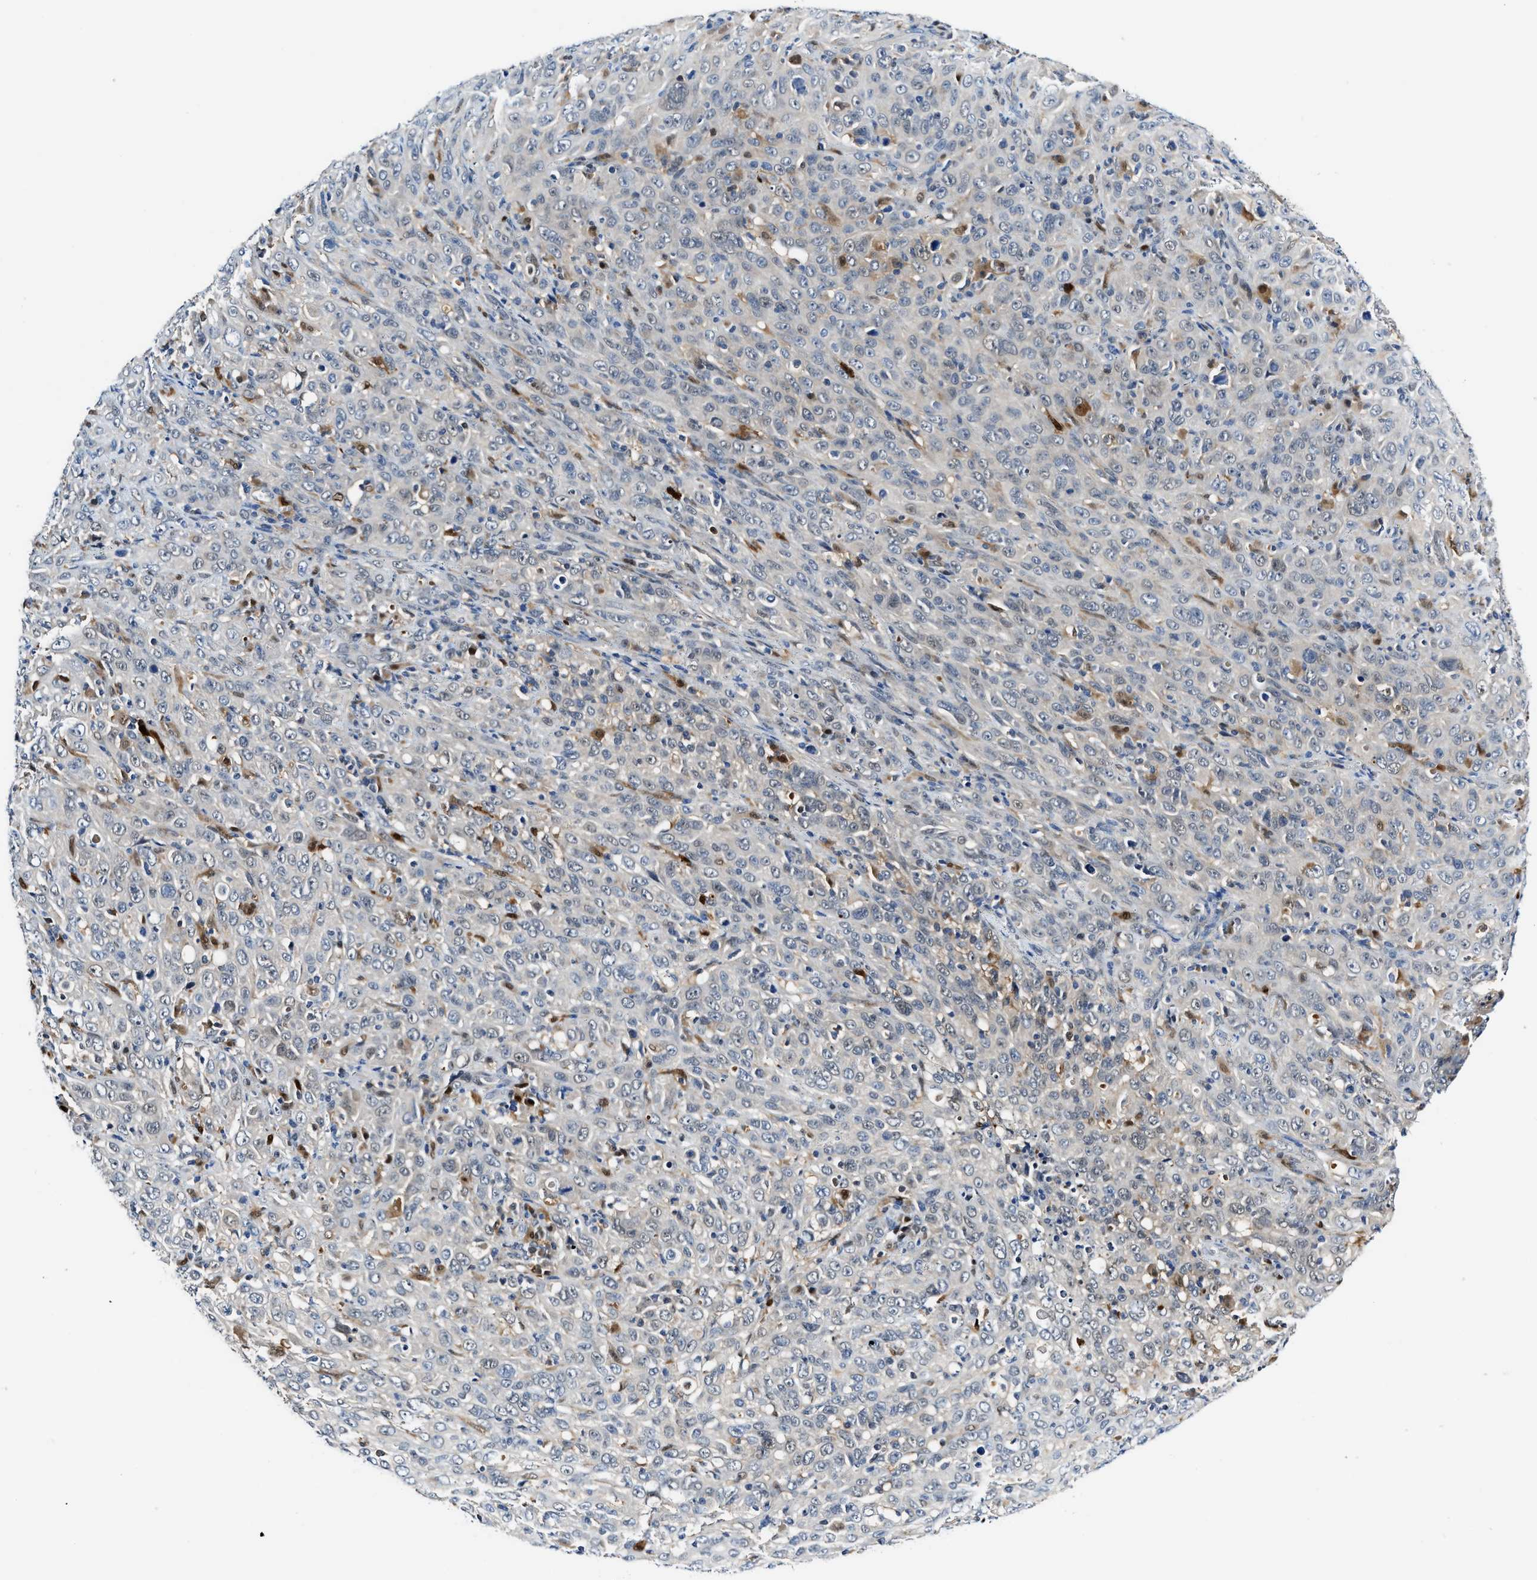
{"staining": {"intensity": "negative", "quantity": "none", "location": "none"}, "tissue": "cervical cancer", "cell_type": "Tumor cells", "image_type": "cancer", "snomed": [{"axis": "morphology", "description": "Squamous cell carcinoma, NOS"}, {"axis": "topography", "description": "Cervix"}], "caption": "Cervical cancer was stained to show a protein in brown. There is no significant staining in tumor cells.", "gene": "LTA4H", "patient": {"sex": "female", "age": 46}}